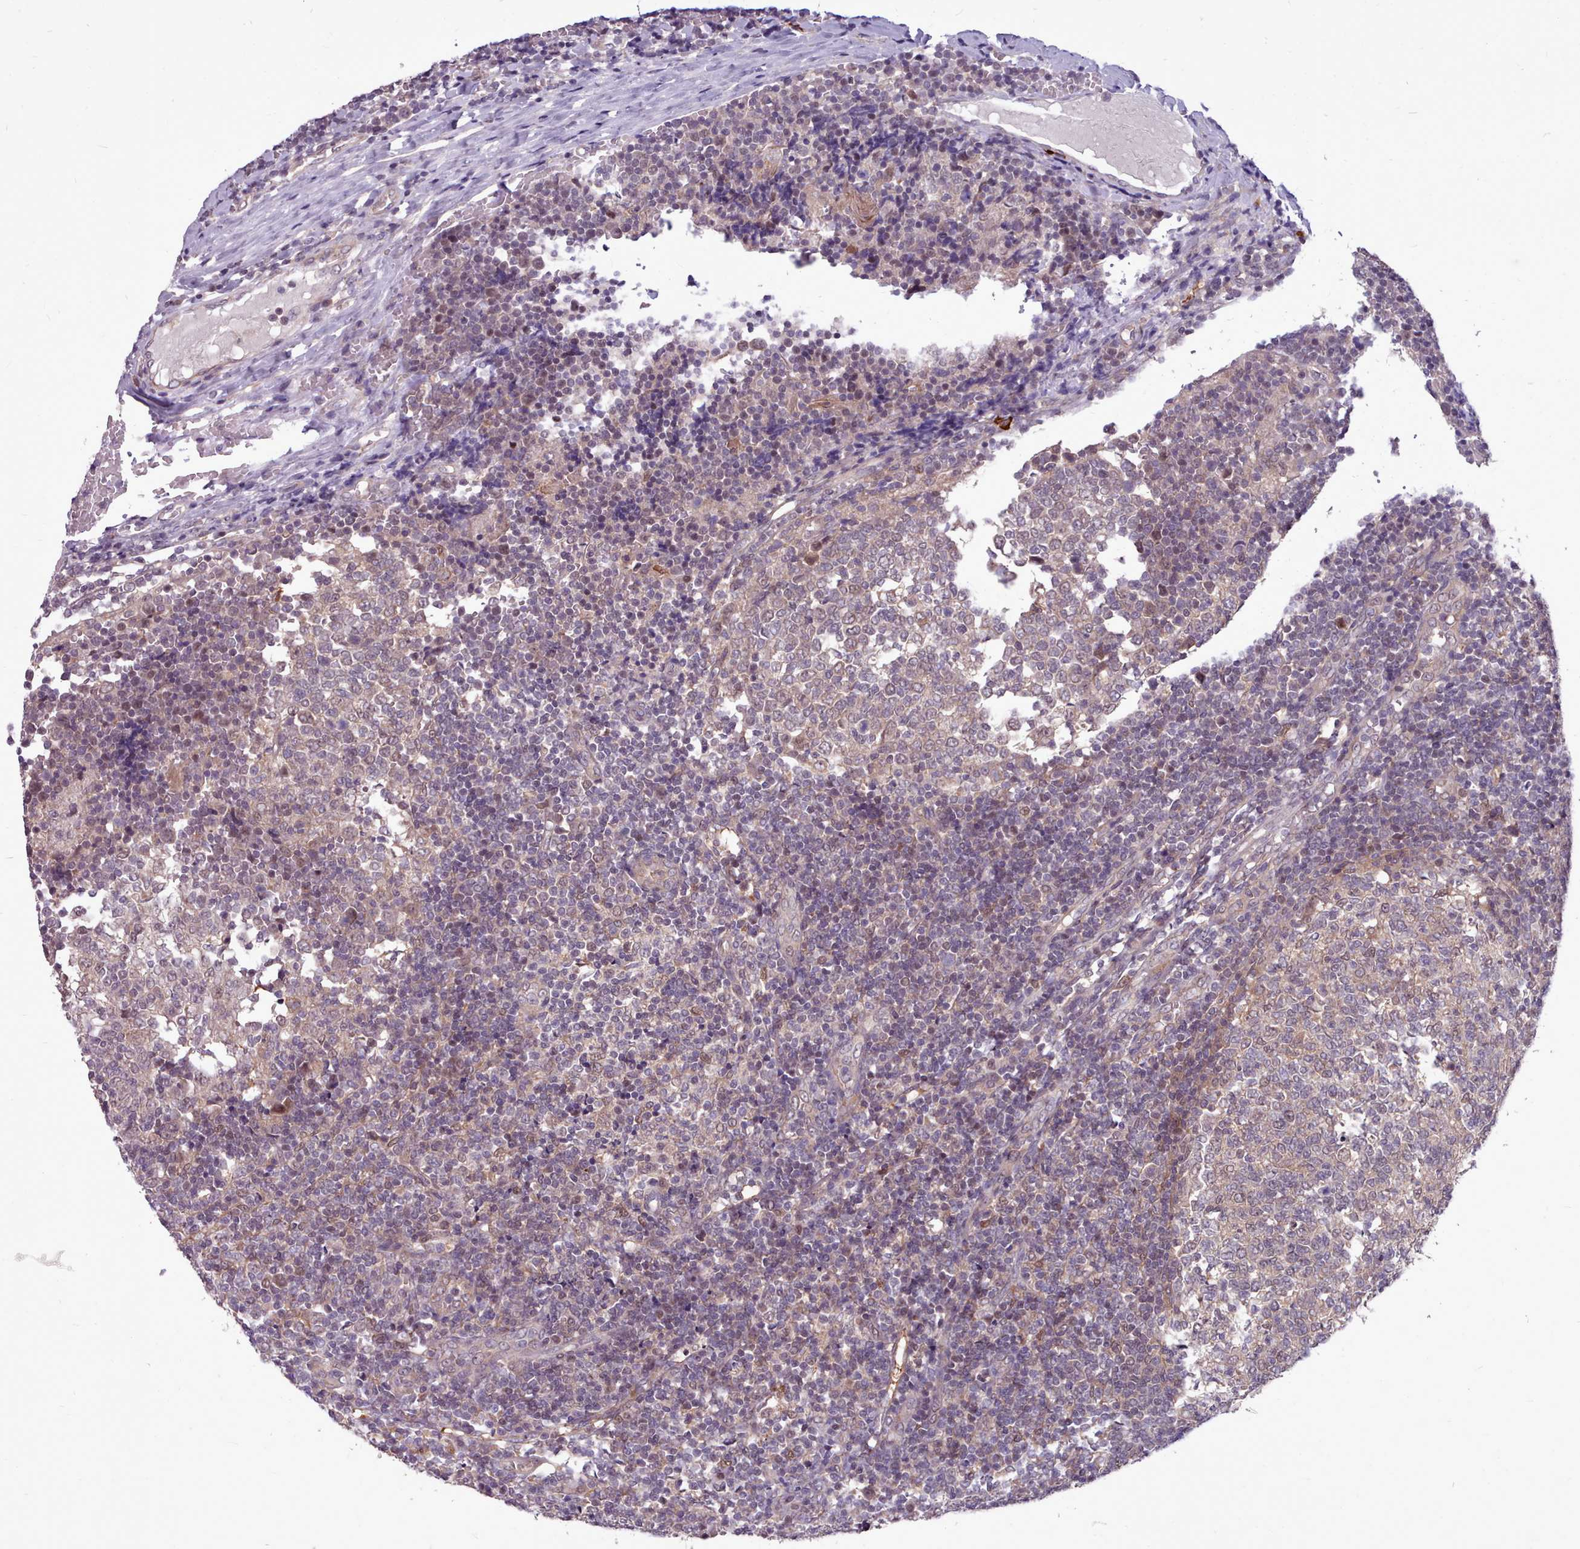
{"staining": {"intensity": "weak", "quantity": "<25%", "location": "nuclear"}, "tissue": "tonsil", "cell_type": "Germinal center cells", "image_type": "normal", "snomed": [{"axis": "morphology", "description": "Normal tissue, NOS"}, {"axis": "topography", "description": "Tonsil"}], "caption": "IHC photomicrograph of unremarkable tonsil: human tonsil stained with DAB demonstrates no significant protein positivity in germinal center cells.", "gene": "AHCY", "patient": {"sex": "female", "age": 19}}